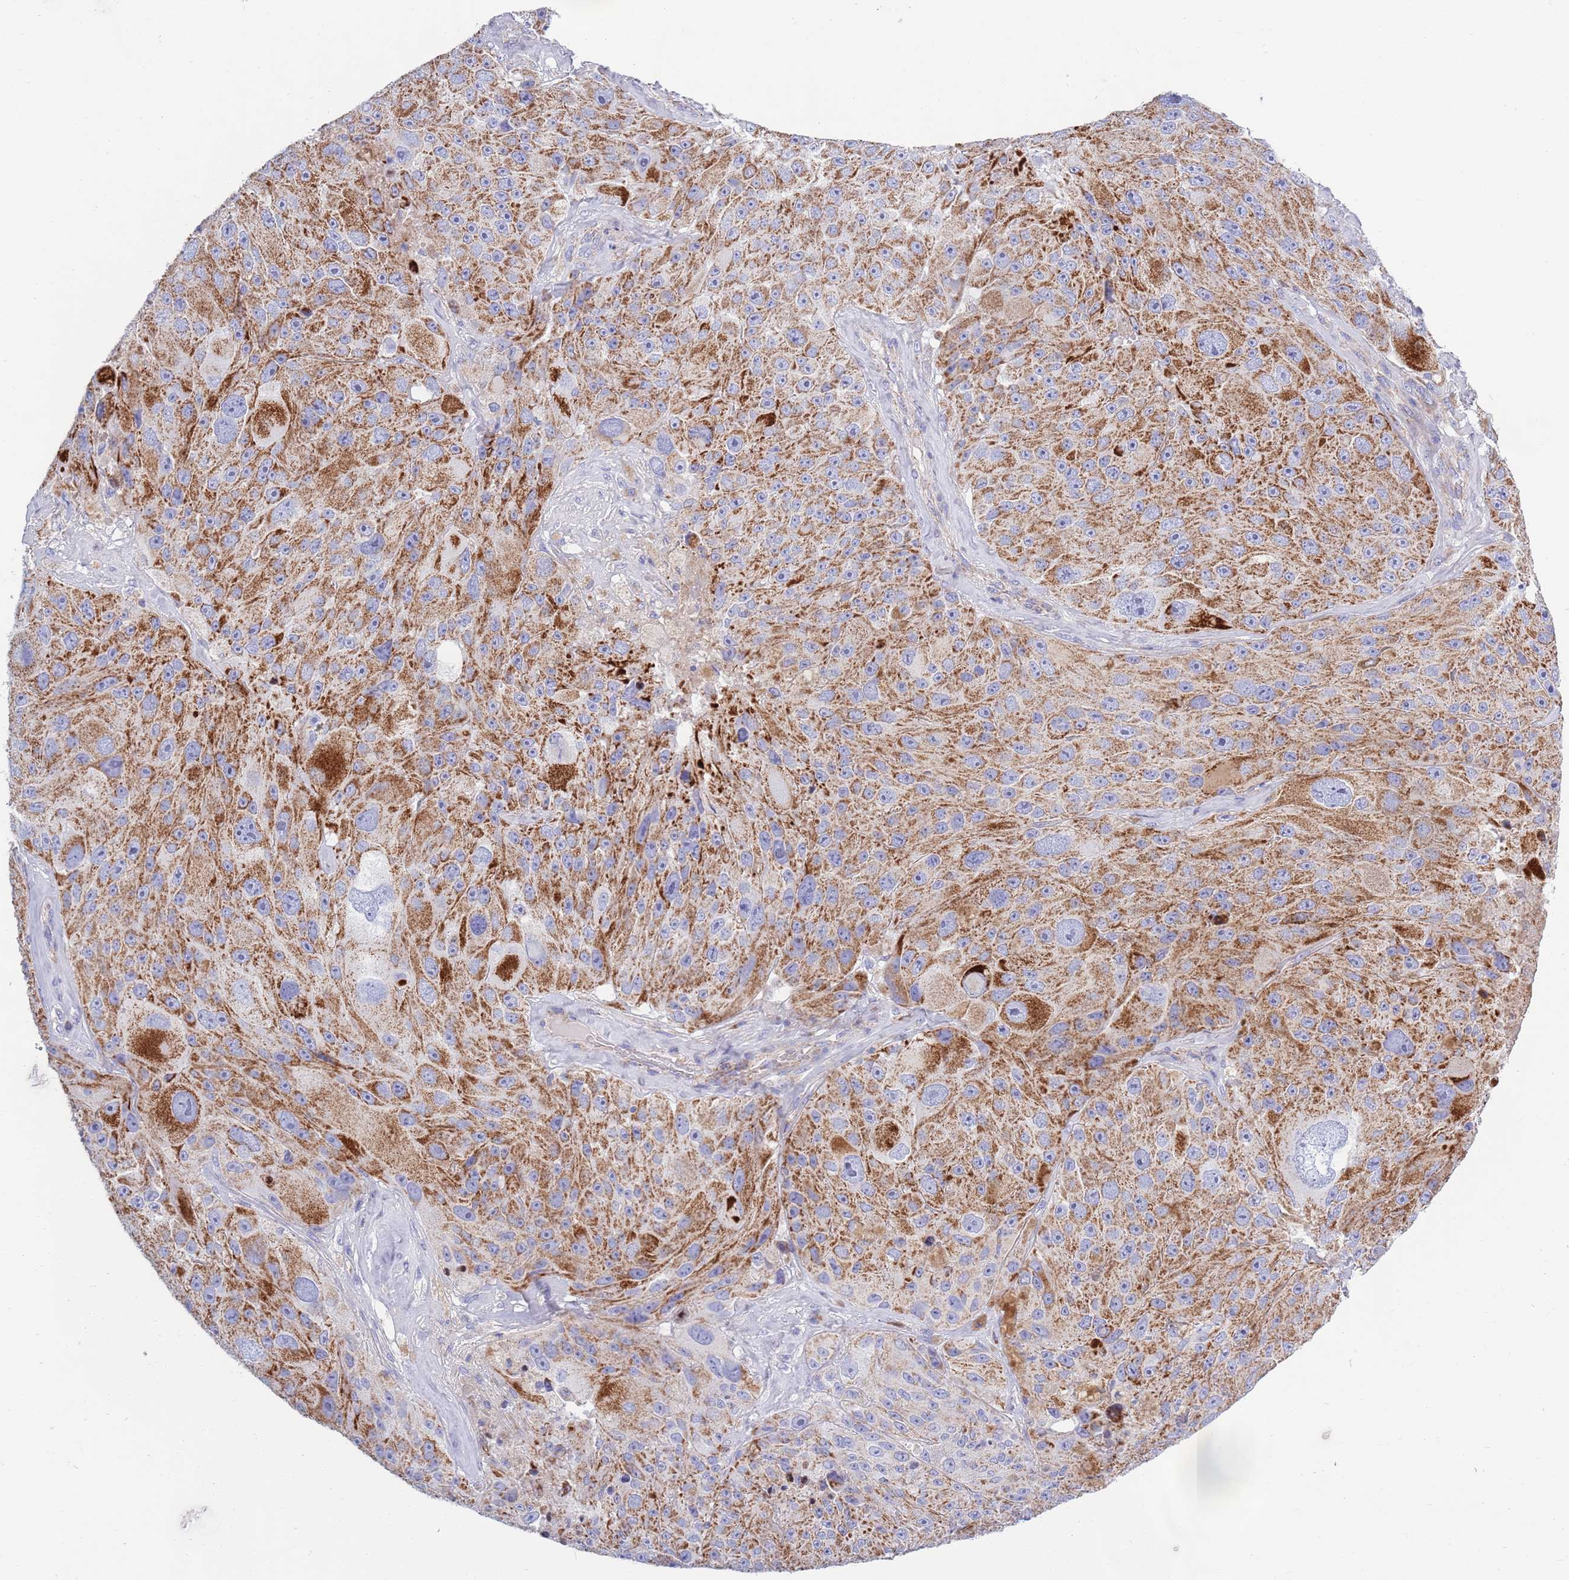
{"staining": {"intensity": "strong", "quantity": ">75%", "location": "cytoplasmic/membranous"}, "tissue": "melanoma", "cell_type": "Tumor cells", "image_type": "cancer", "snomed": [{"axis": "morphology", "description": "Malignant melanoma, Metastatic site"}, {"axis": "topography", "description": "Lymph node"}], "caption": "DAB (3,3'-diaminobenzidine) immunohistochemical staining of melanoma reveals strong cytoplasmic/membranous protein expression in approximately >75% of tumor cells. (DAB IHC with brightfield microscopy, high magnification).", "gene": "EMC8", "patient": {"sex": "male", "age": 62}}